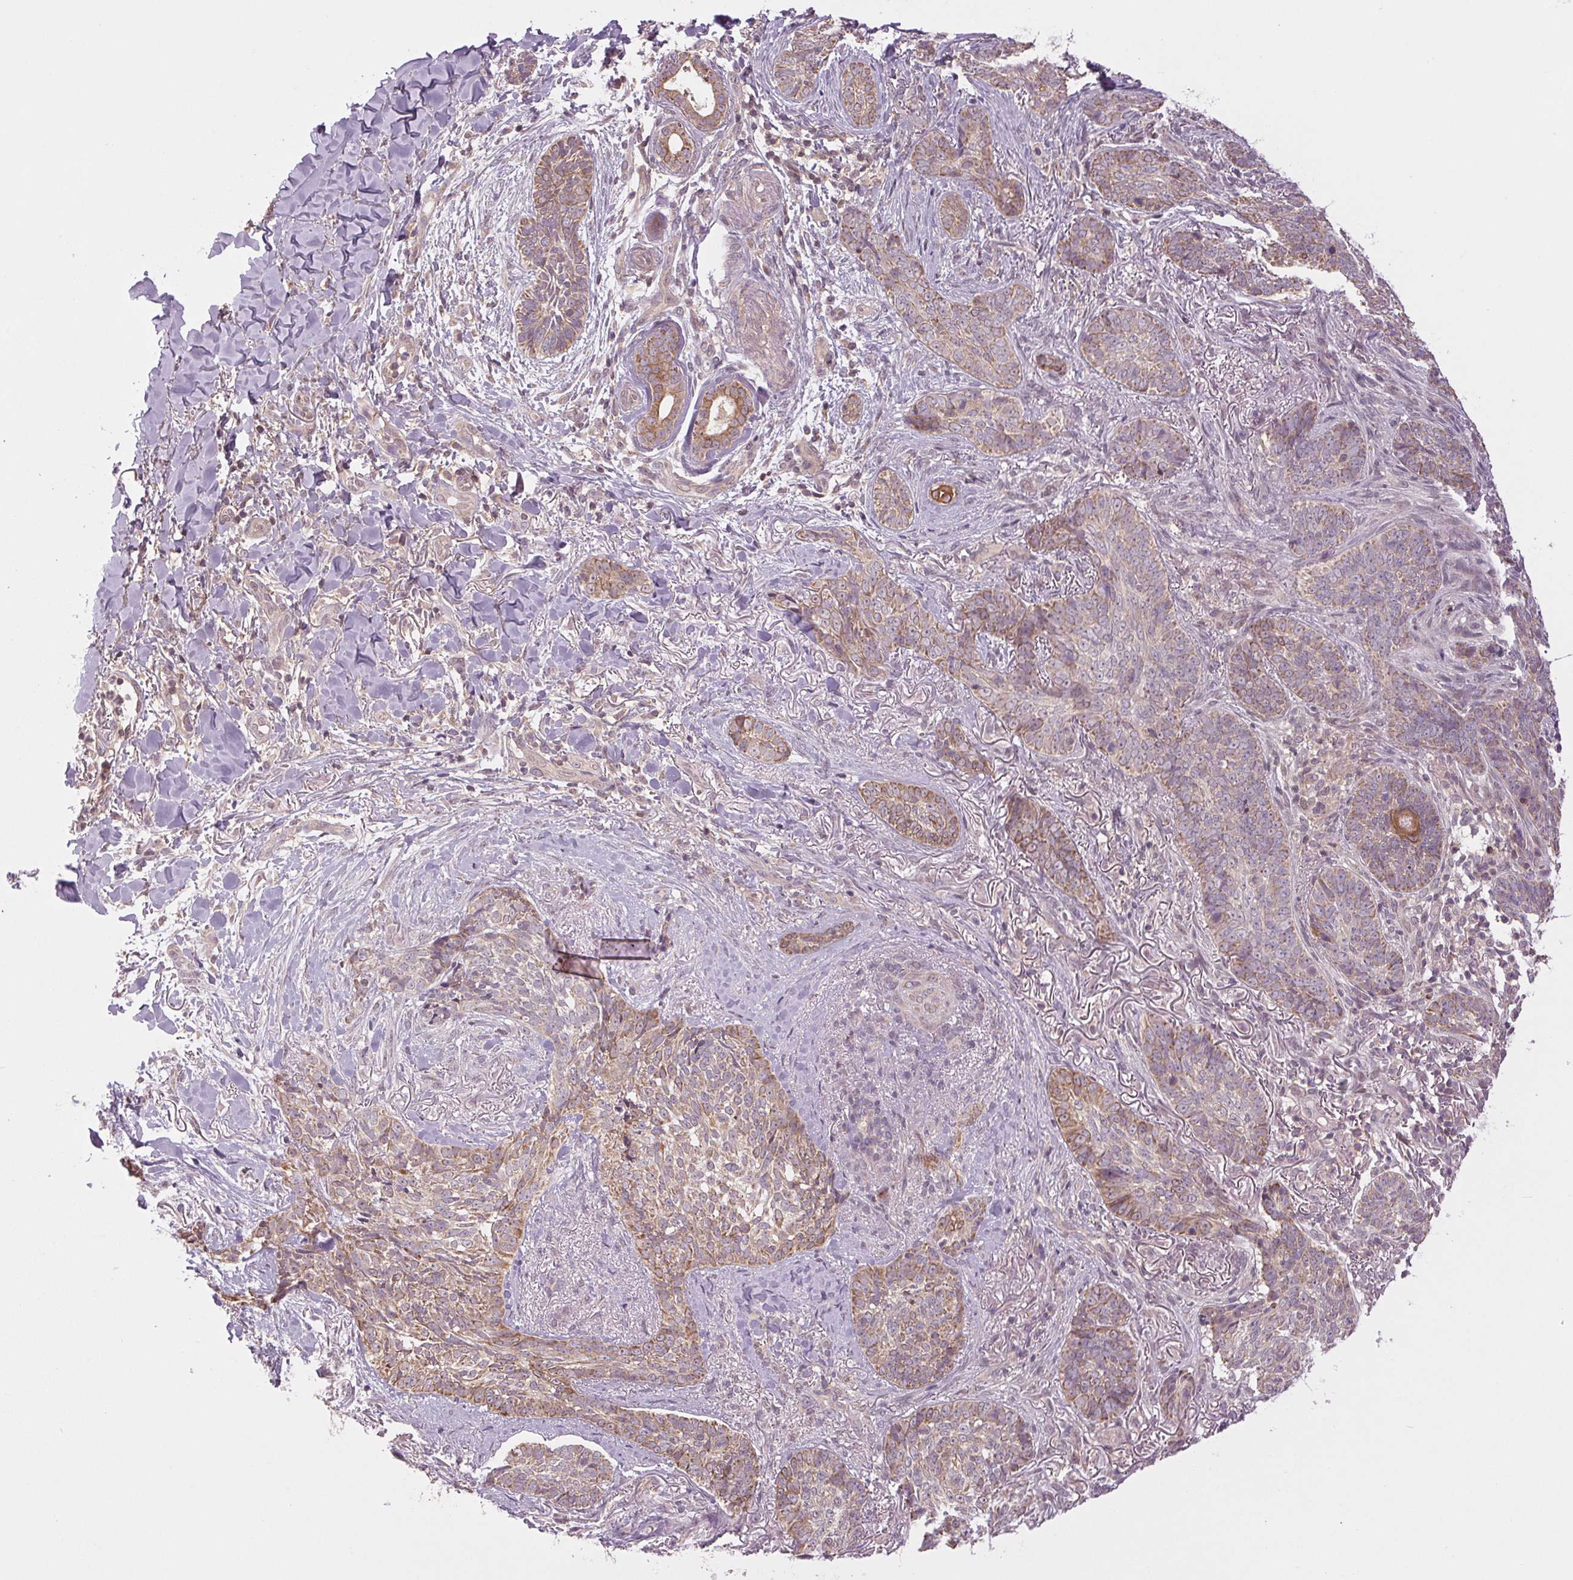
{"staining": {"intensity": "weak", "quantity": "25%-75%", "location": "cytoplasmic/membranous"}, "tissue": "skin cancer", "cell_type": "Tumor cells", "image_type": "cancer", "snomed": [{"axis": "morphology", "description": "Basal cell carcinoma"}, {"axis": "topography", "description": "Skin"}, {"axis": "topography", "description": "Skin of face"}], "caption": "Immunohistochemistry (IHC) micrograph of human skin cancer stained for a protein (brown), which demonstrates low levels of weak cytoplasmic/membranous expression in about 25%-75% of tumor cells.", "gene": "MAP3K5", "patient": {"sex": "male", "age": 88}}